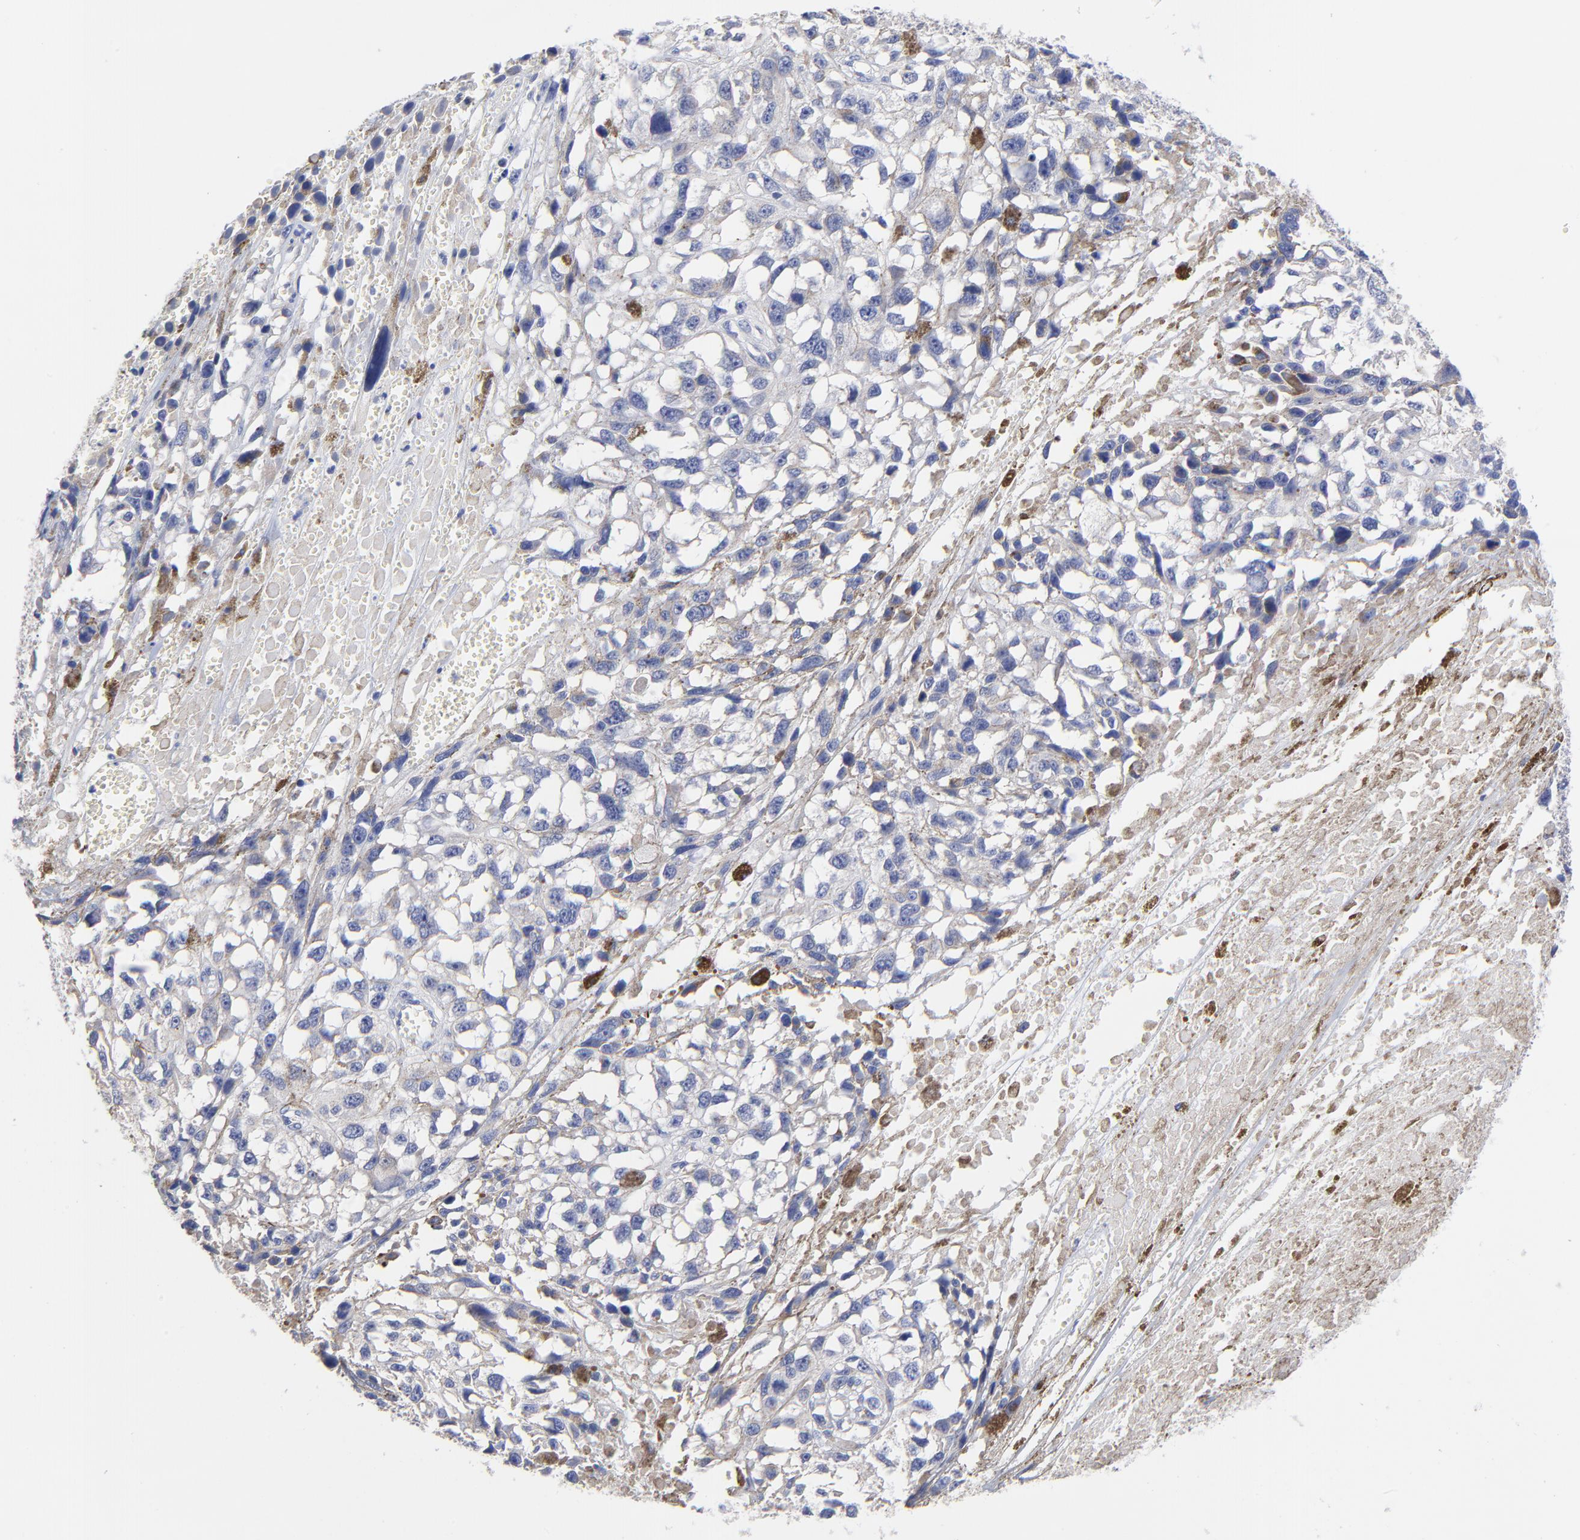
{"staining": {"intensity": "negative", "quantity": "none", "location": "none"}, "tissue": "melanoma", "cell_type": "Tumor cells", "image_type": "cancer", "snomed": [{"axis": "morphology", "description": "Malignant melanoma, Metastatic site"}, {"axis": "topography", "description": "Lymph node"}], "caption": "Melanoma was stained to show a protein in brown. There is no significant expression in tumor cells.", "gene": "LAX1", "patient": {"sex": "male", "age": 59}}